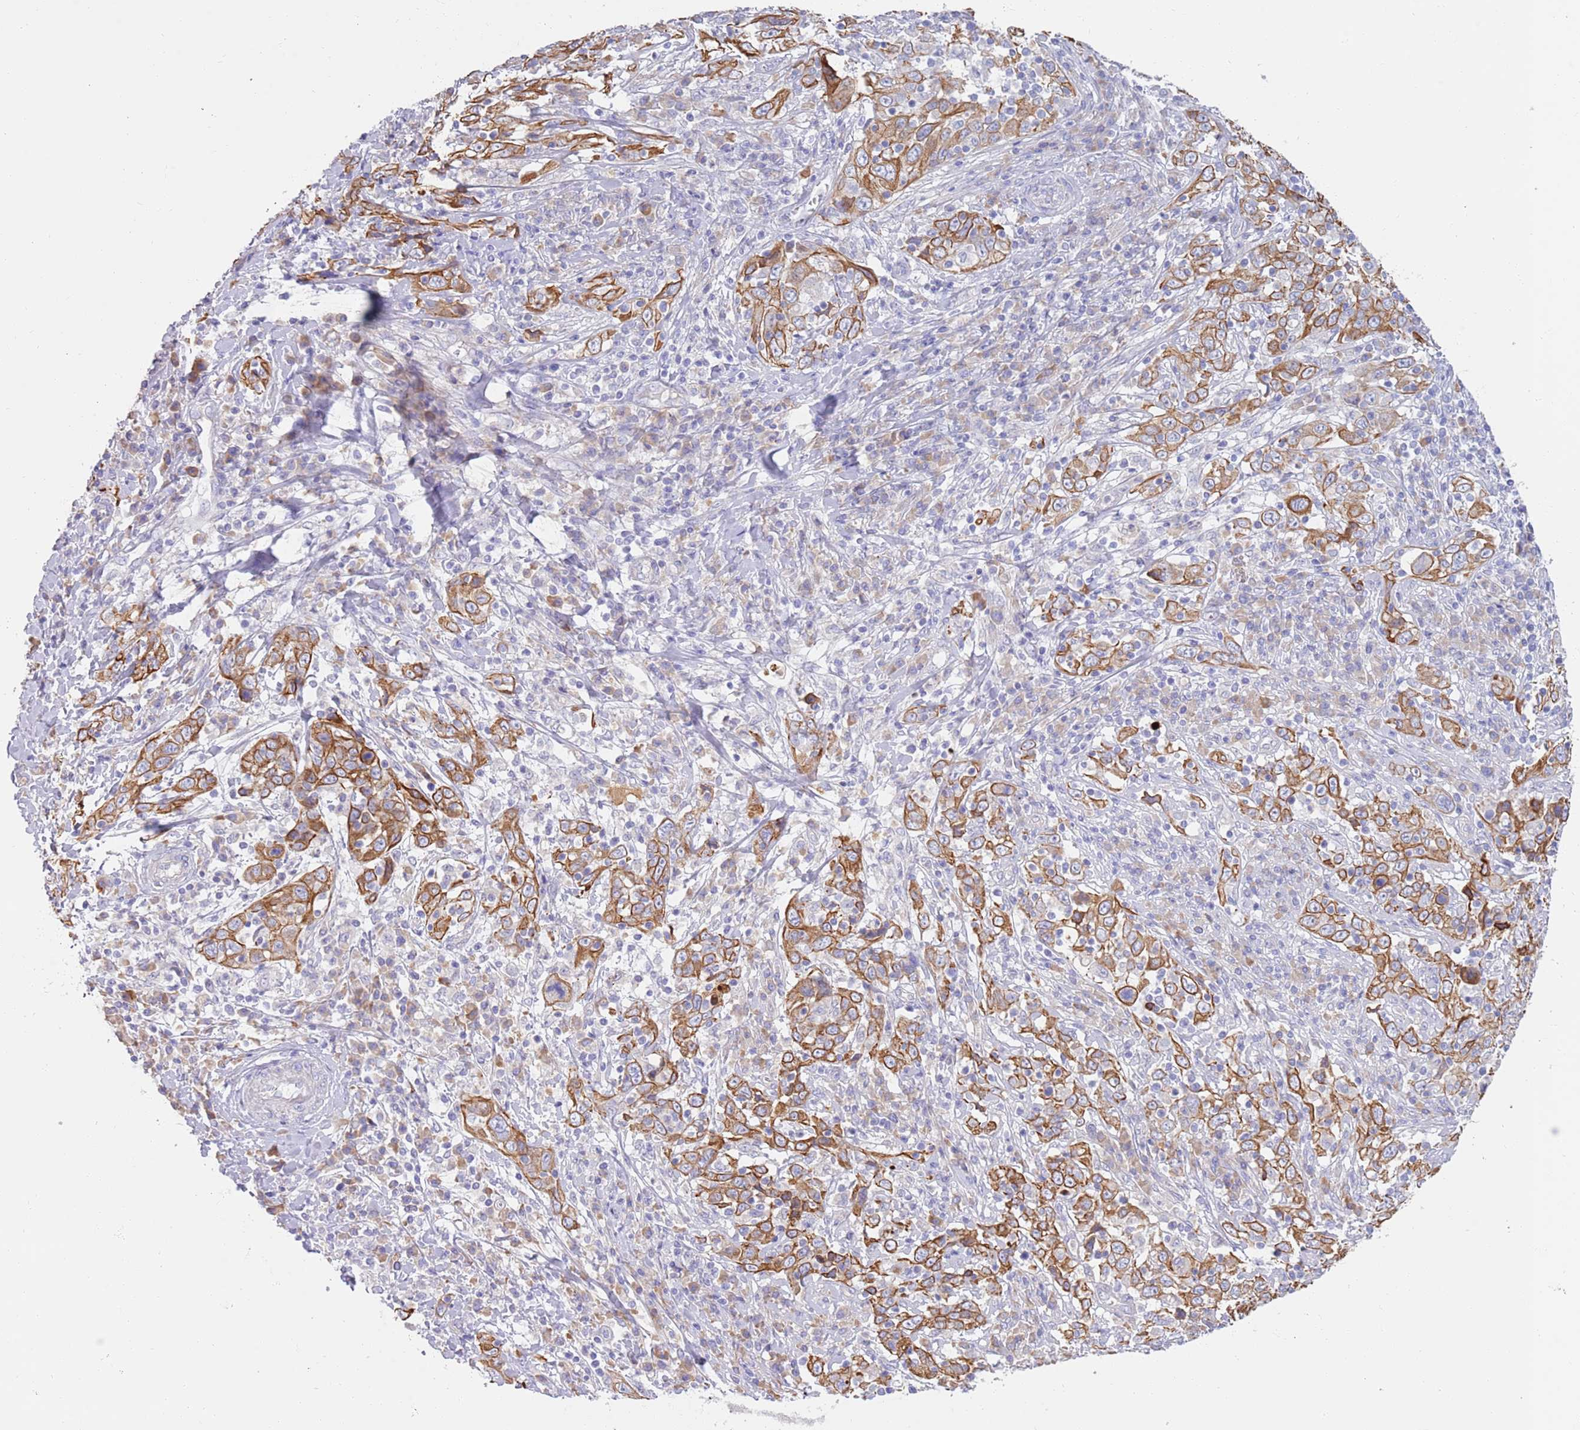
{"staining": {"intensity": "moderate", "quantity": ">75%", "location": "cytoplasmic/membranous"}, "tissue": "cervical cancer", "cell_type": "Tumor cells", "image_type": "cancer", "snomed": [{"axis": "morphology", "description": "Squamous cell carcinoma, NOS"}, {"axis": "topography", "description": "Cervix"}], "caption": "Immunohistochemistry staining of cervical squamous cell carcinoma, which shows medium levels of moderate cytoplasmic/membranous positivity in about >75% of tumor cells indicating moderate cytoplasmic/membranous protein positivity. The staining was performed using DAB (3,3'-diaminobenzidine) (brown) for protein detection and nuclei were counterstained in hematoxylin (blue).", "gene": "CCDC149", "patient": {"sex": "female", "age": 46}}